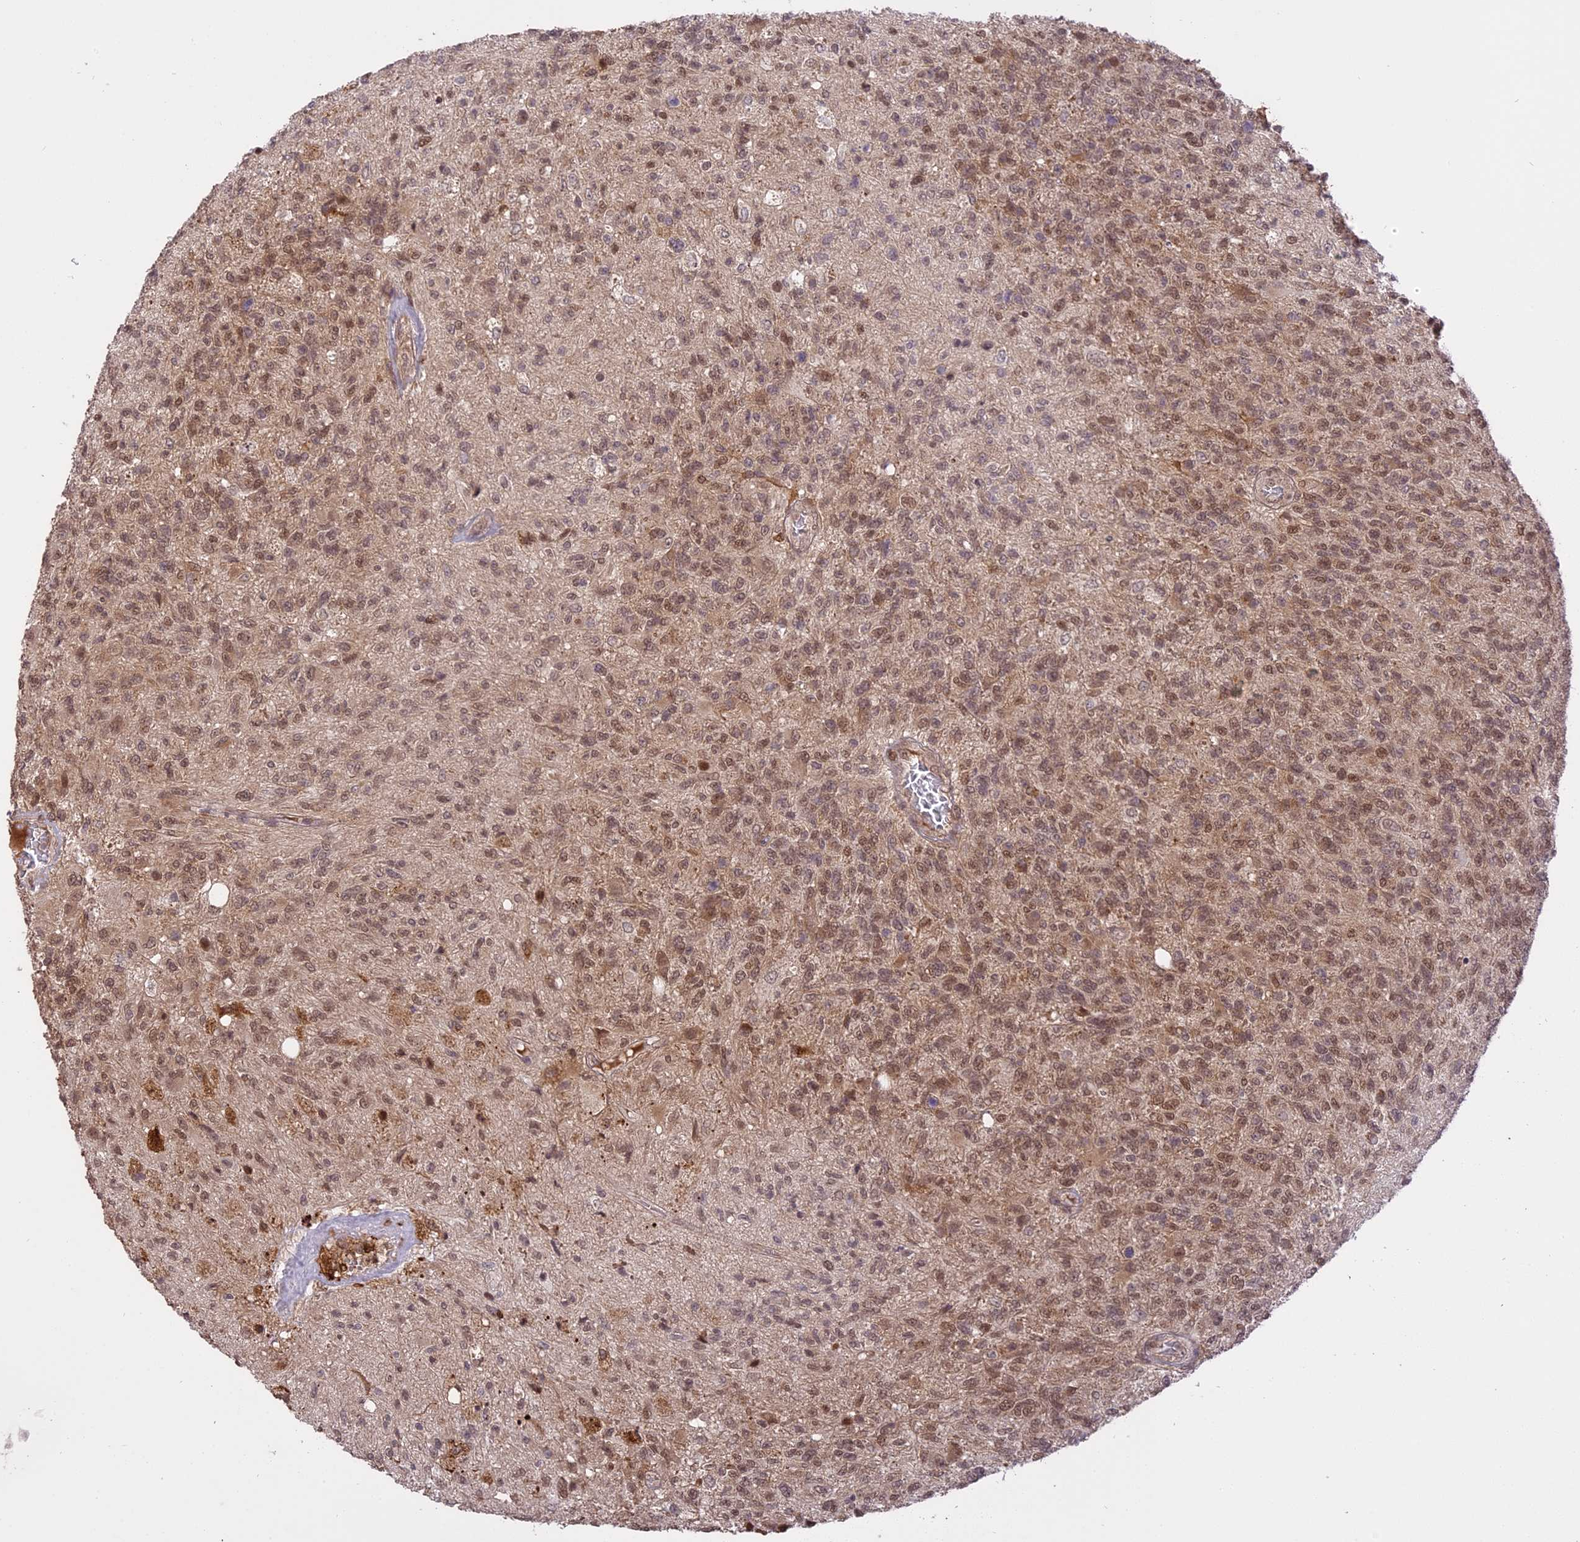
{"staining": {"intensity": "moderate", "quantity": ">75%", "location": "nuclear"}, "tissue": "glioma", "cell_type": "Tumor cells", "image_type": "cancer", "snomed": [{"axis": "morphology", "description": "Glioma, malignant, High grade"}, {"axis": "topography", "description": "Brain"}], "caption": "A high-resolution image shows immunohistochemistry staining of glioma, which shows moderate nuclear positivity in about >75% of tumor cells.", "gene": "PRELID2", "patient": {"sex": "male", "age": 56}}